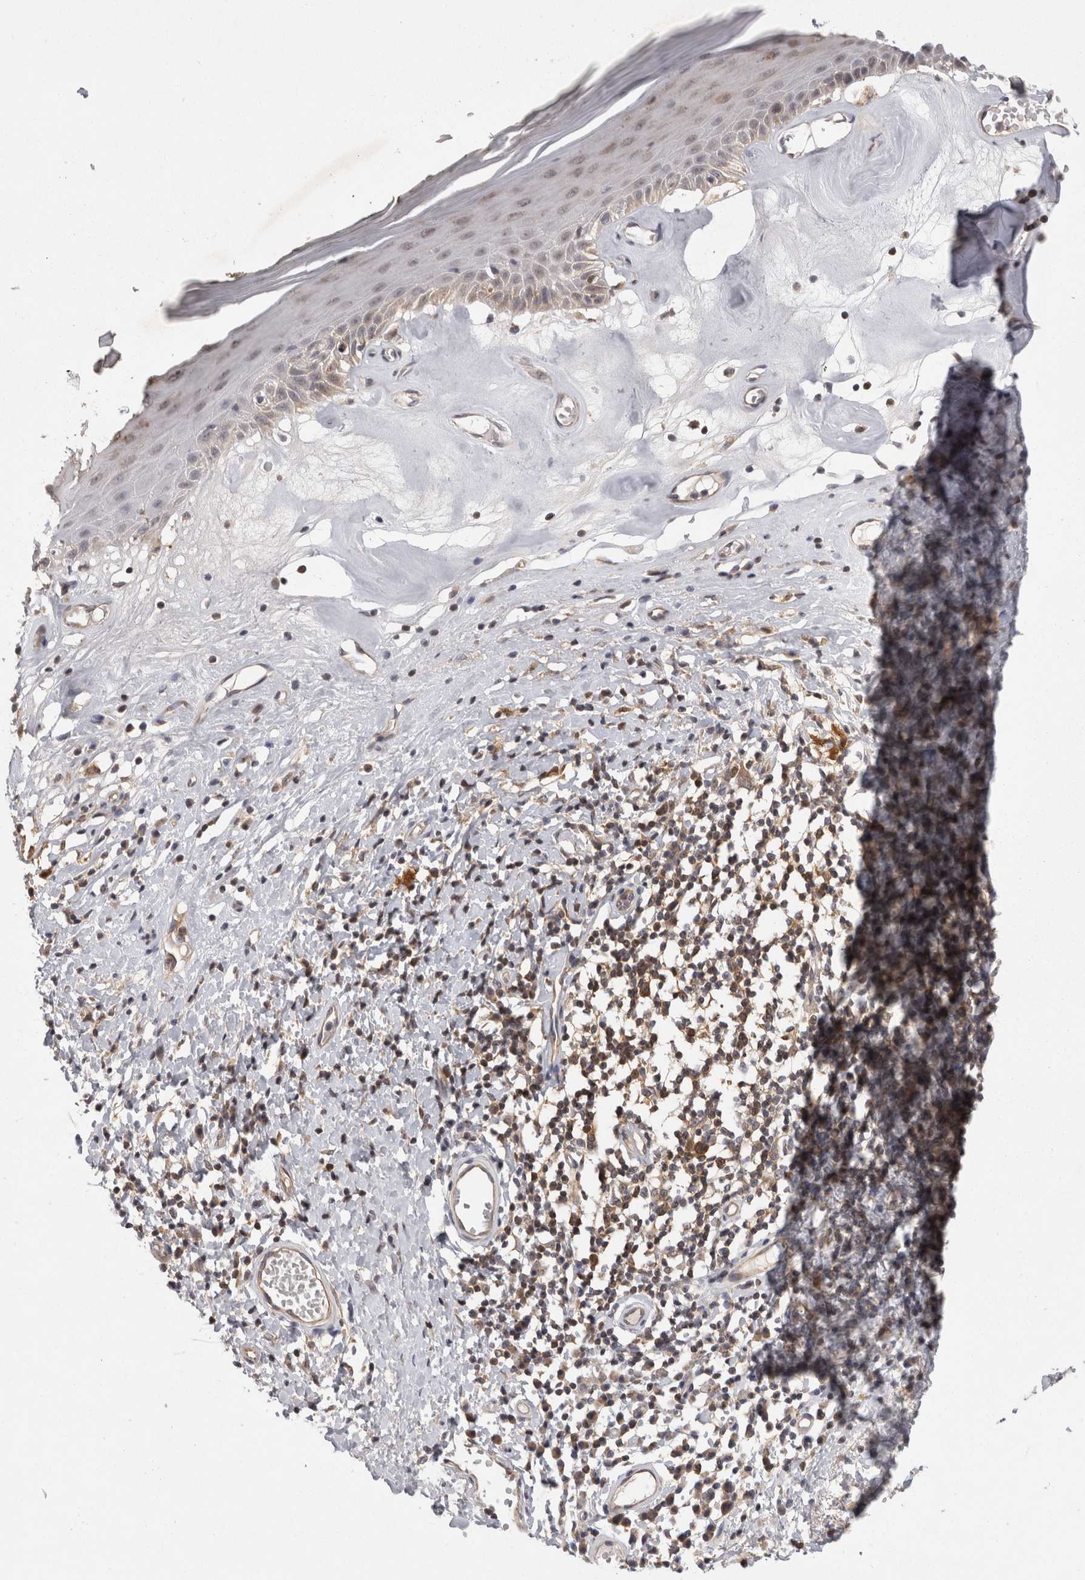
{"staining": {"intensity": "moderate", "quantity": "<25%", "location": "cytoplasmic/membranous"}, "tissue": "skin", "cell_type": "Epidermal cells", "image_type": "normal", "snomed": [{"axis": "morphology", "description": "Normal tissue, NOS"}, {"axis": "morphology", "description": "Inflammation, NOS"}, {"axis": "topography", "description": "Vulva"}], "caption": "Brown immunohistochemical staining in unremarkable human skin displays moderate cytoplasmic/membranous positivity in about <25% of epidermal cells.", "gene": "ACAT2", "patient": {"sex": "female", "age": 84}}